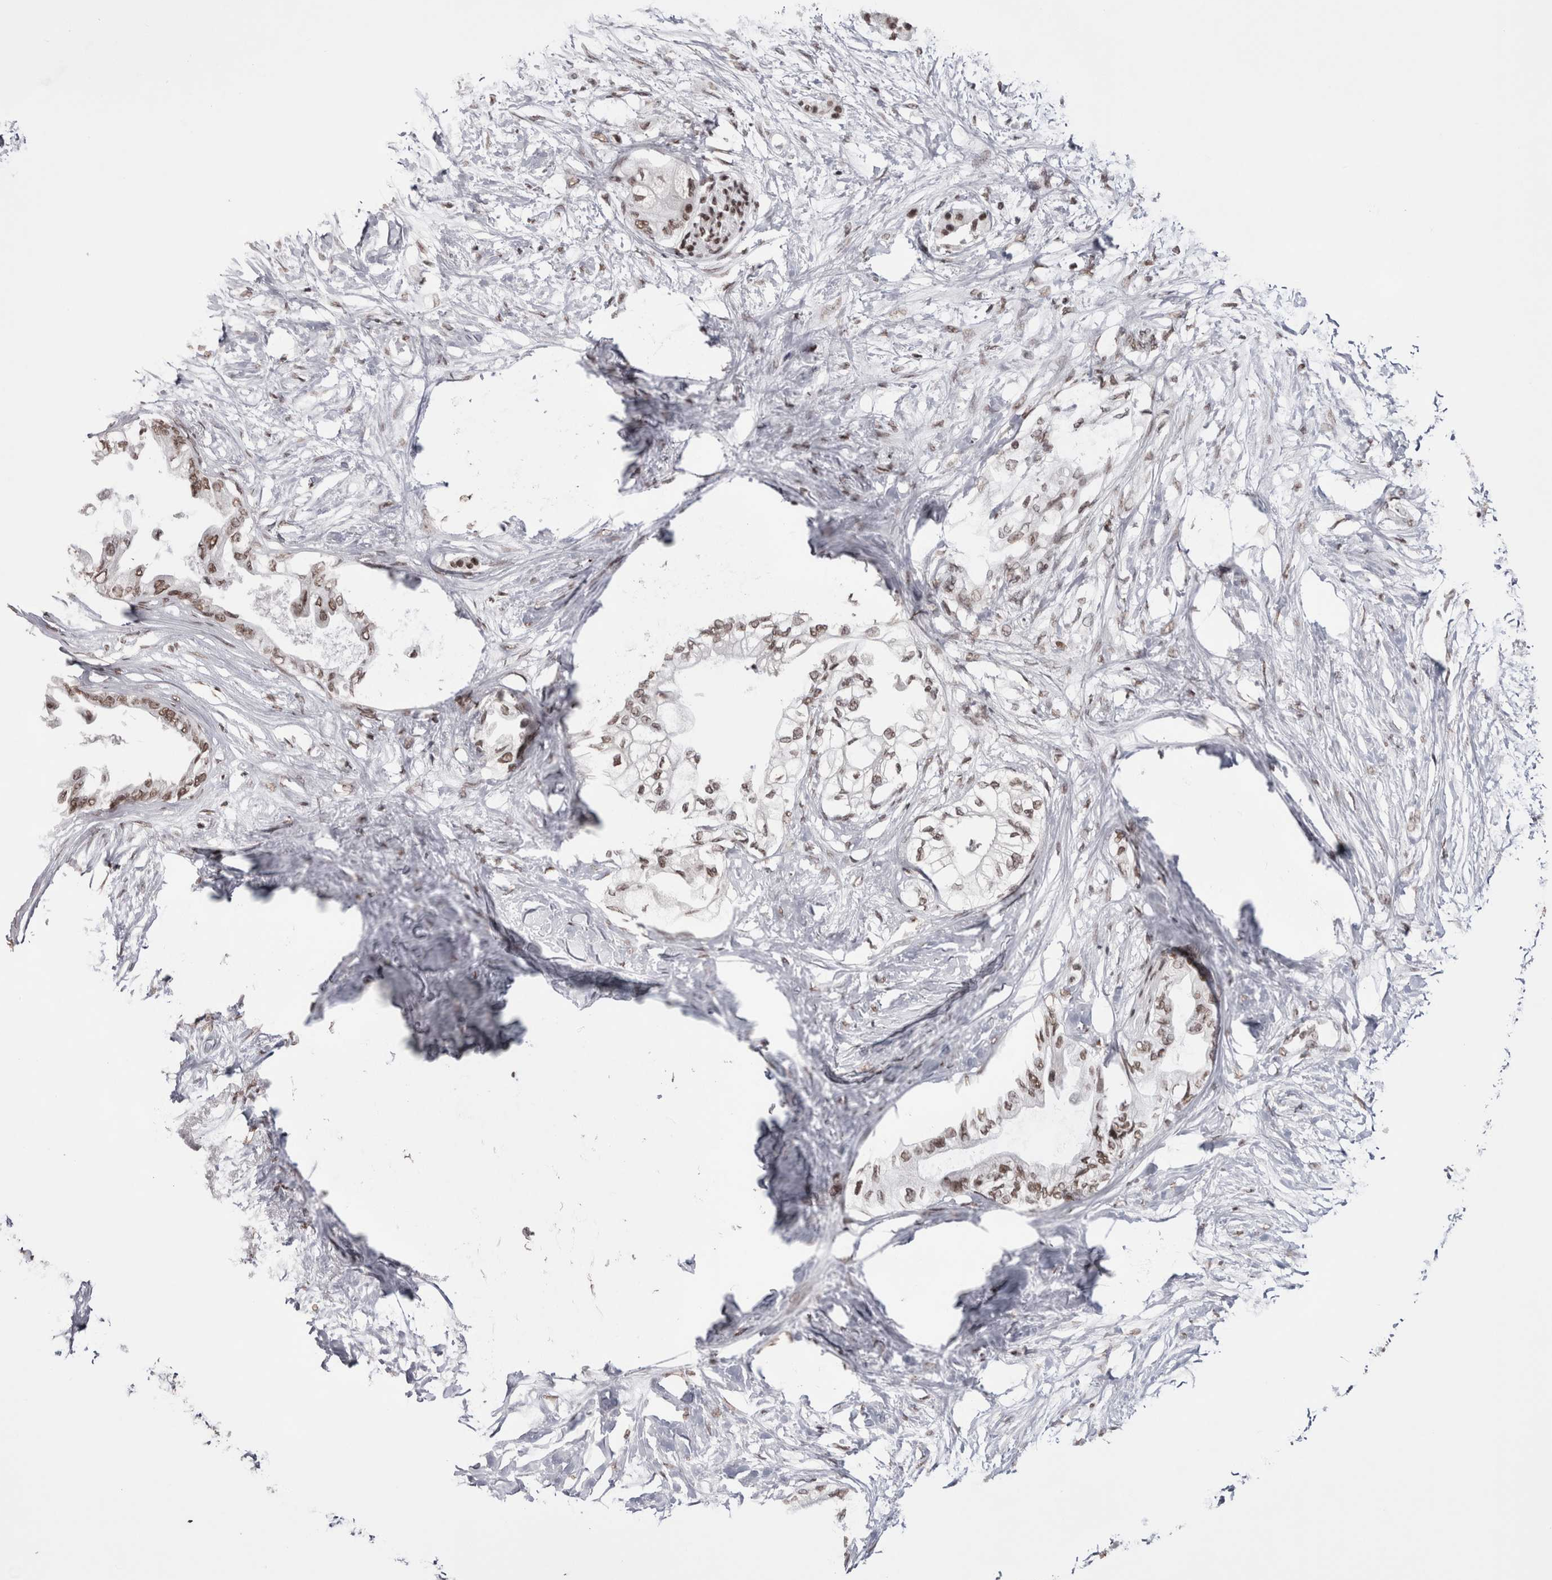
{"staining": {"intensity": "weak", "quantity": ">75%", "location": "nuclear"}, "tissue": "pancreatic cancer", "cell_type": "Tumor cells", "image_type": "cancer", "snomed": [{"axis": "morphology", "description": "Normal tissue, NOS"}, {"axis": "morphology", "description": "Adenocarcinoma, NOS"}, {"axis": "topography", "description": "Pancreas"}, {"axis": "topography", "description": "Duodenum"}], "caption": "Adenocarcinoma (pancreatic) was stained to show a protein in brown. There is low levels of weak nuclear staining in about >75% of tumor cells.", "gene": "SMC1A", "patient": {"sex": "female", "age": 60}}